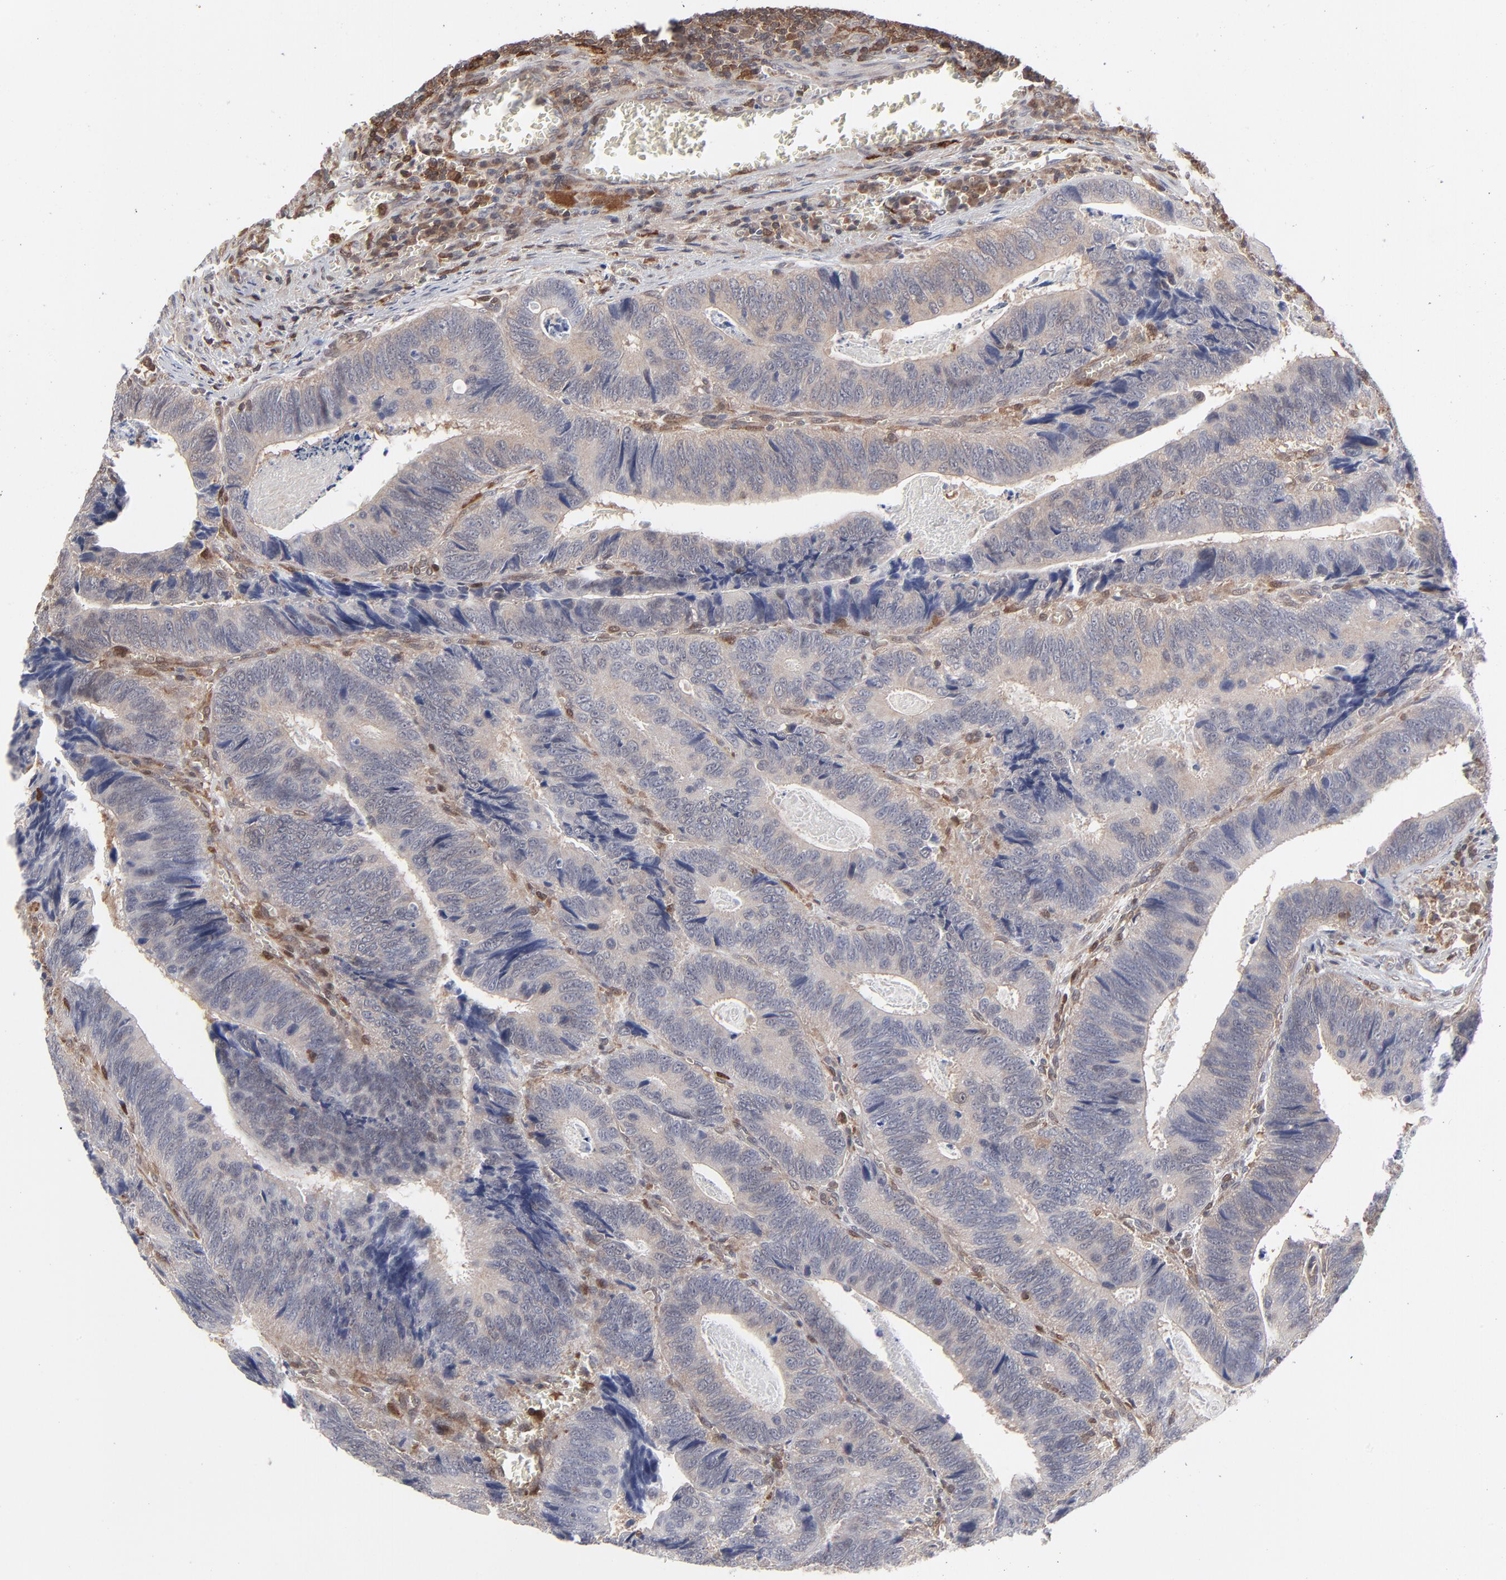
{"staining": {"intensity": "weak", "quantity": ">75%", "location": "cytoplasmic/membranous"}, "tissue": "colorectal cancer", "cell_type": "Tumor cells", "image_type": "cancer", "snomed": [{"axis": "morphology", "description": "Adenocarcinoma, NOS"}, {"axis": "topography", "description": "Colon"}], "caption": "Protein expression by IHC exhibits weak cytoplasmic/membranous positivity in approximately >75% of tumor cells in colorectal cancer (adenocarcinoma).", "gene": "MAP2K1", "patient": {"sex": "male", "age": 72}}